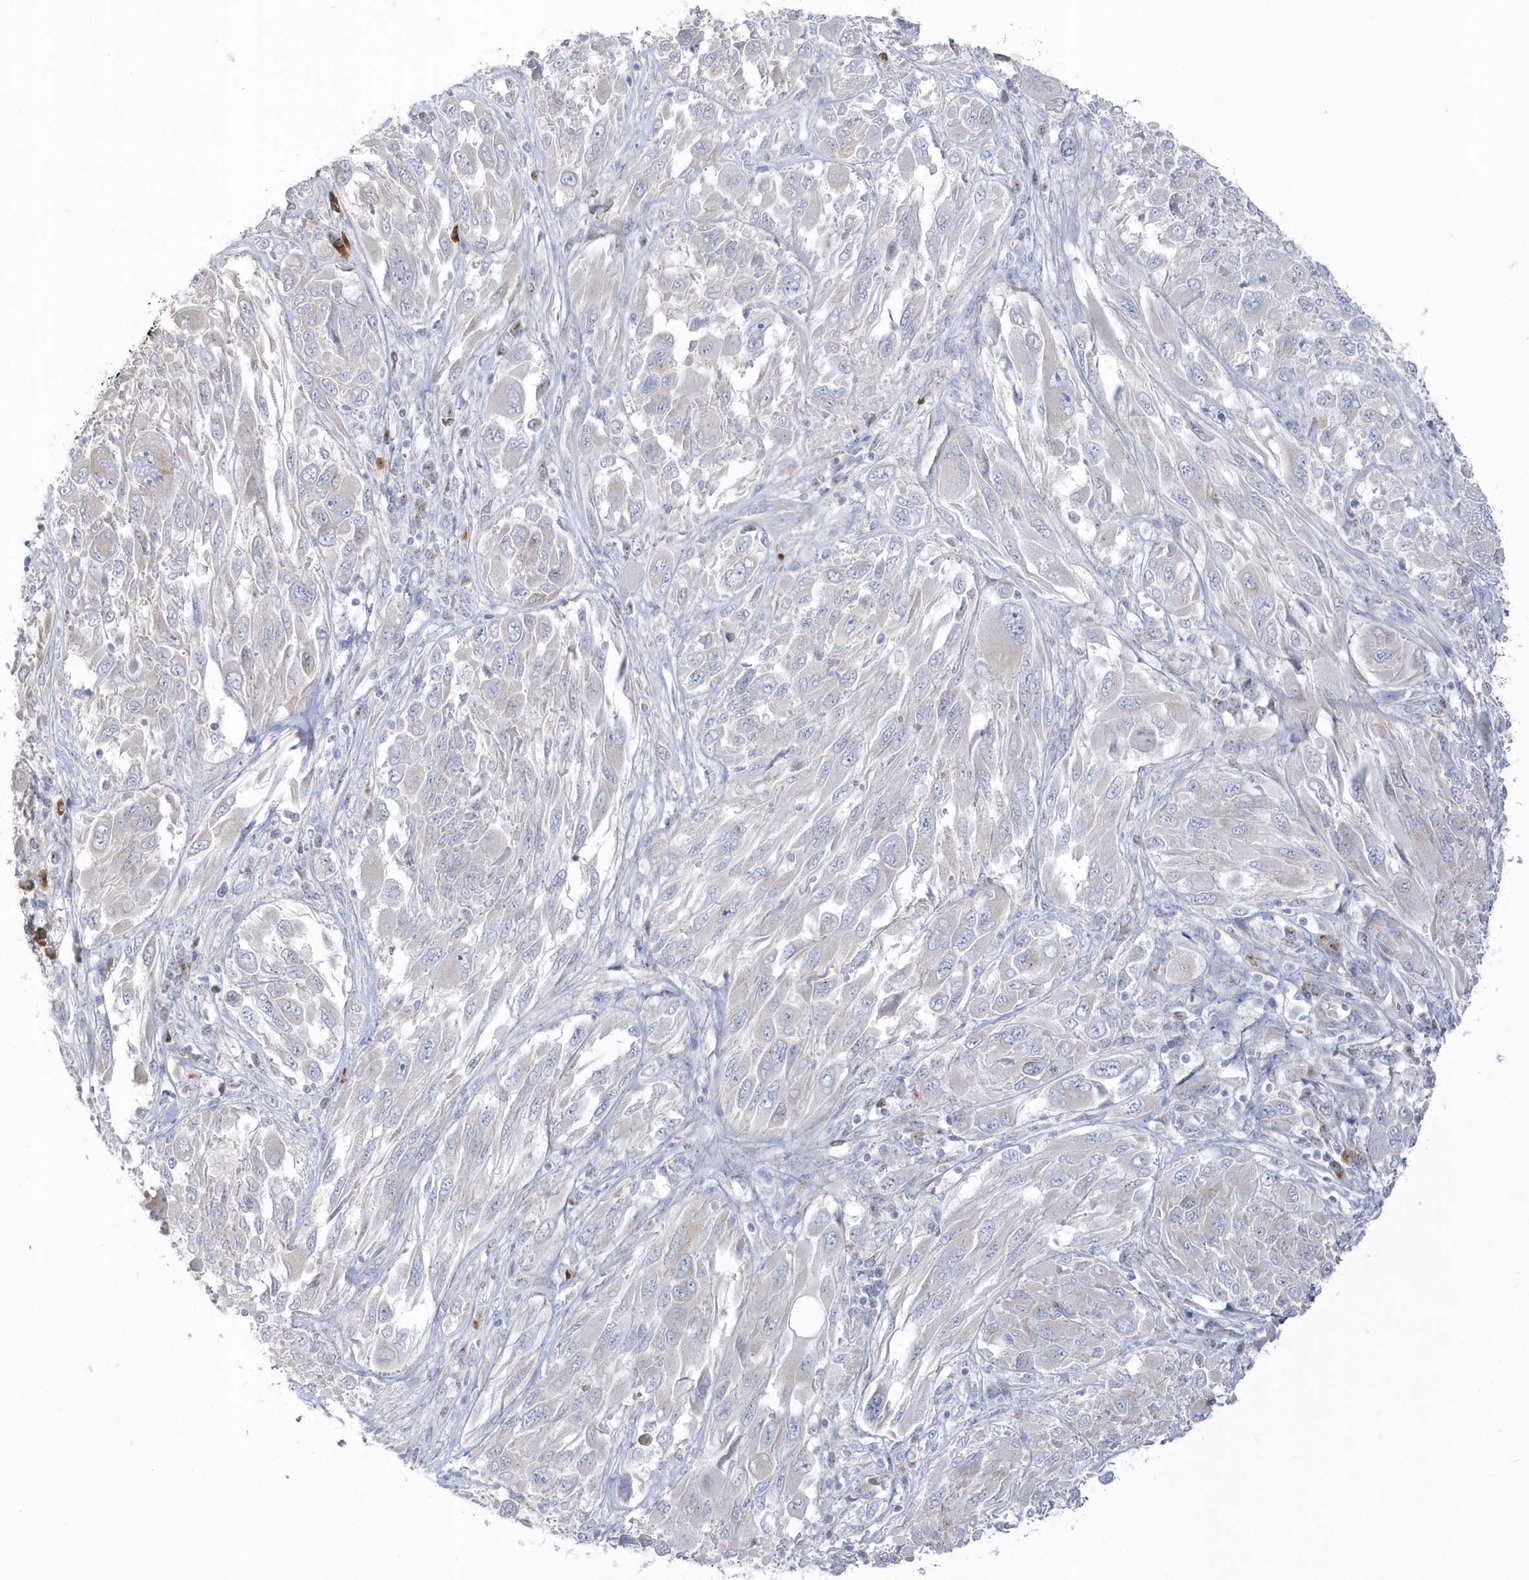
{"staining": {"intensity": "negative", "quantity": "none", "location": "none"}, "tissue": "melanoma", "cell_type": "Tumor cells", "image_type": "cancer", "snomed": [{"axis": "morphology", "description": "Malignant melanoma, NOS"}, {"axis": "topography", "description": "Skin"}], "caption": "Protein analysis of melanoma exhibits no significant expression in tumor cells.", "gene": "SEMA3D", "patient": {"sex": "female", "age": 91}}